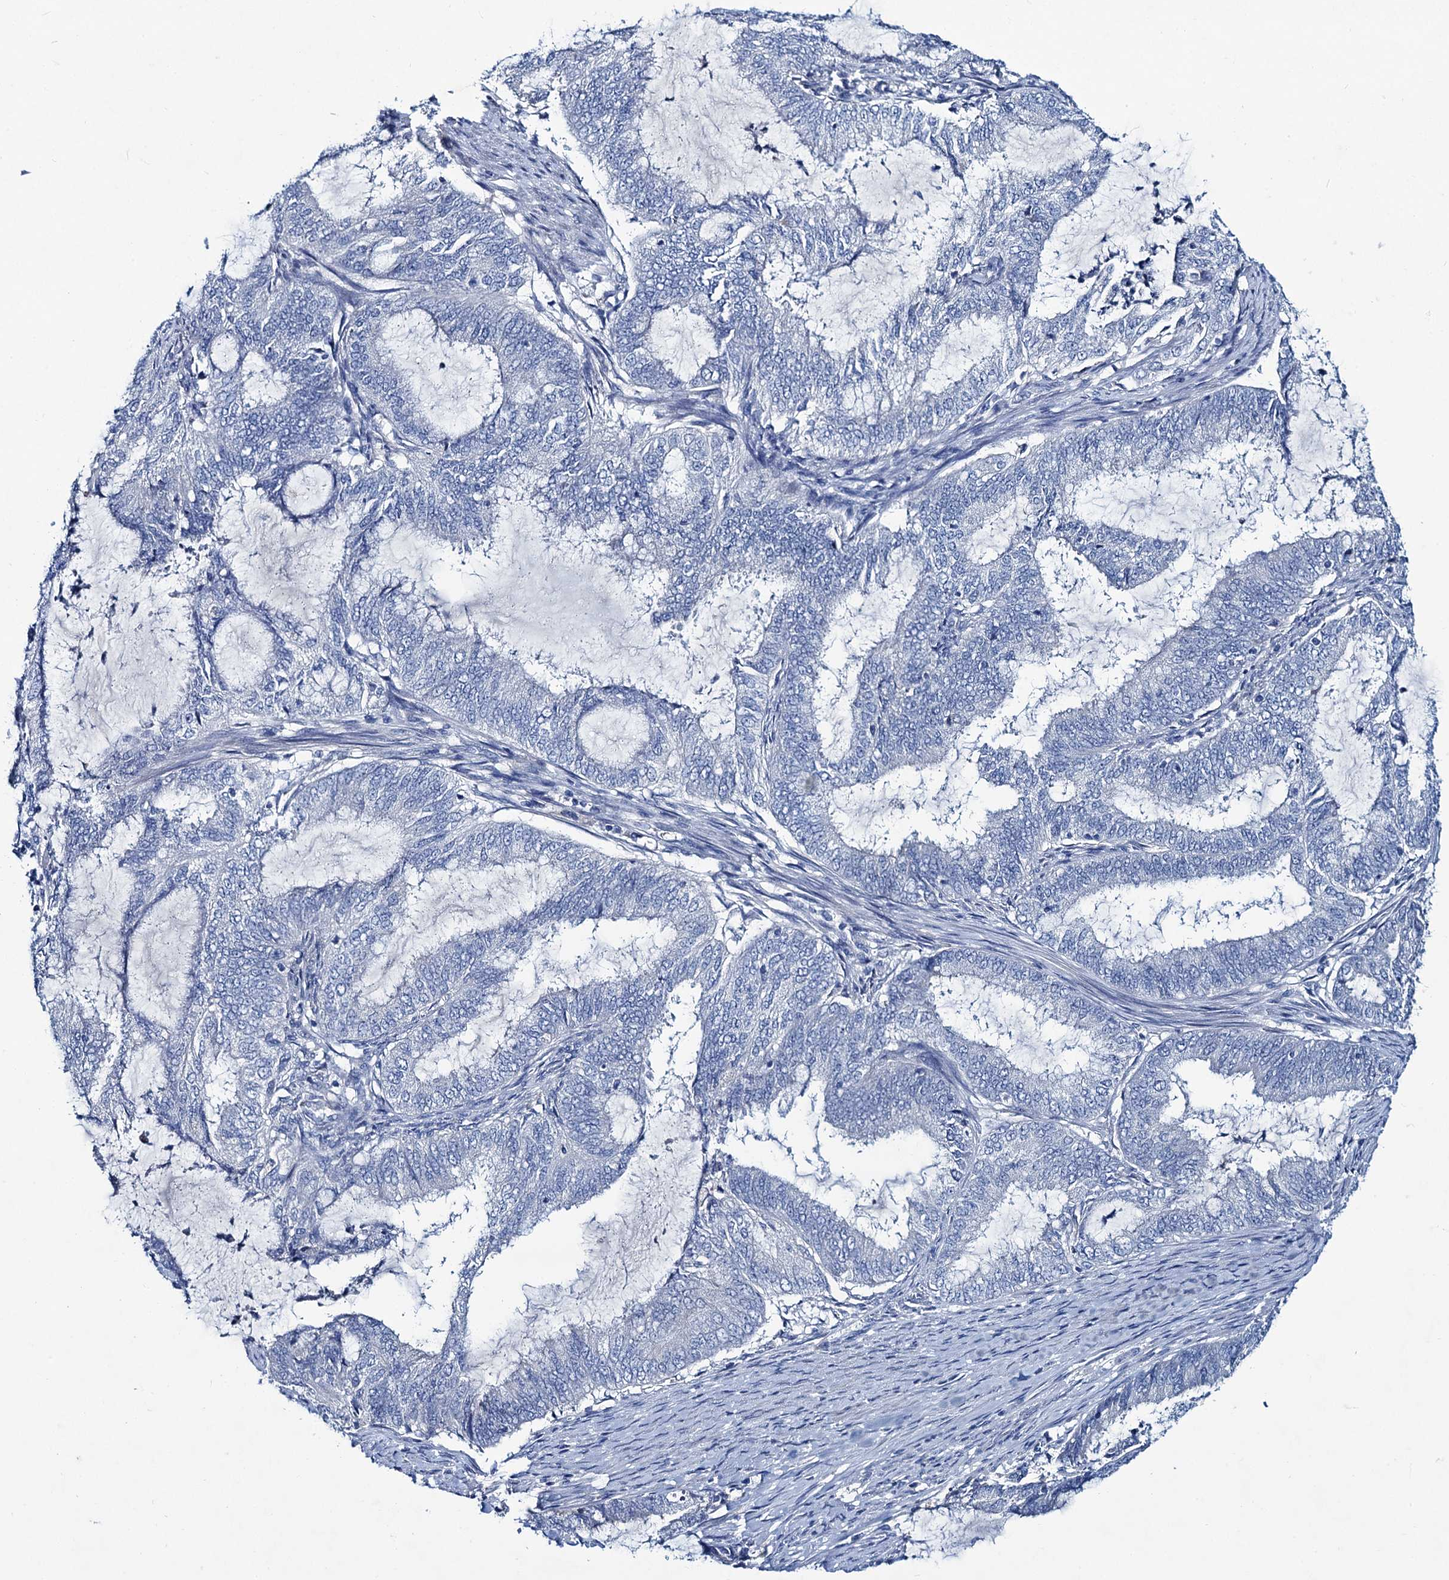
{"staining": {"intensity": "negative", "quantity": "none", "location": "none"}, "tissue": "endometrial cancer", "cell_type": "Tumor cells", "image_type": "cancer", "snomed": [{"axis": "morphology", "description": "Adenocarcinoma, NOS"}, {"axis": "topography", "description": "Endometrium"}], "caption": "DAB (3,3'-diaminobenzidine) immunohistochemical staining of endometrial cancer exhibits no significant expression in tumor cells. (Stains: DAB immunohistochemistry with hematoxylin counter stain, Microscopy: brightfield microscopy at high magnification).", "gene": "RTKN2", "patient": {"sex": "female", "age": 51}}